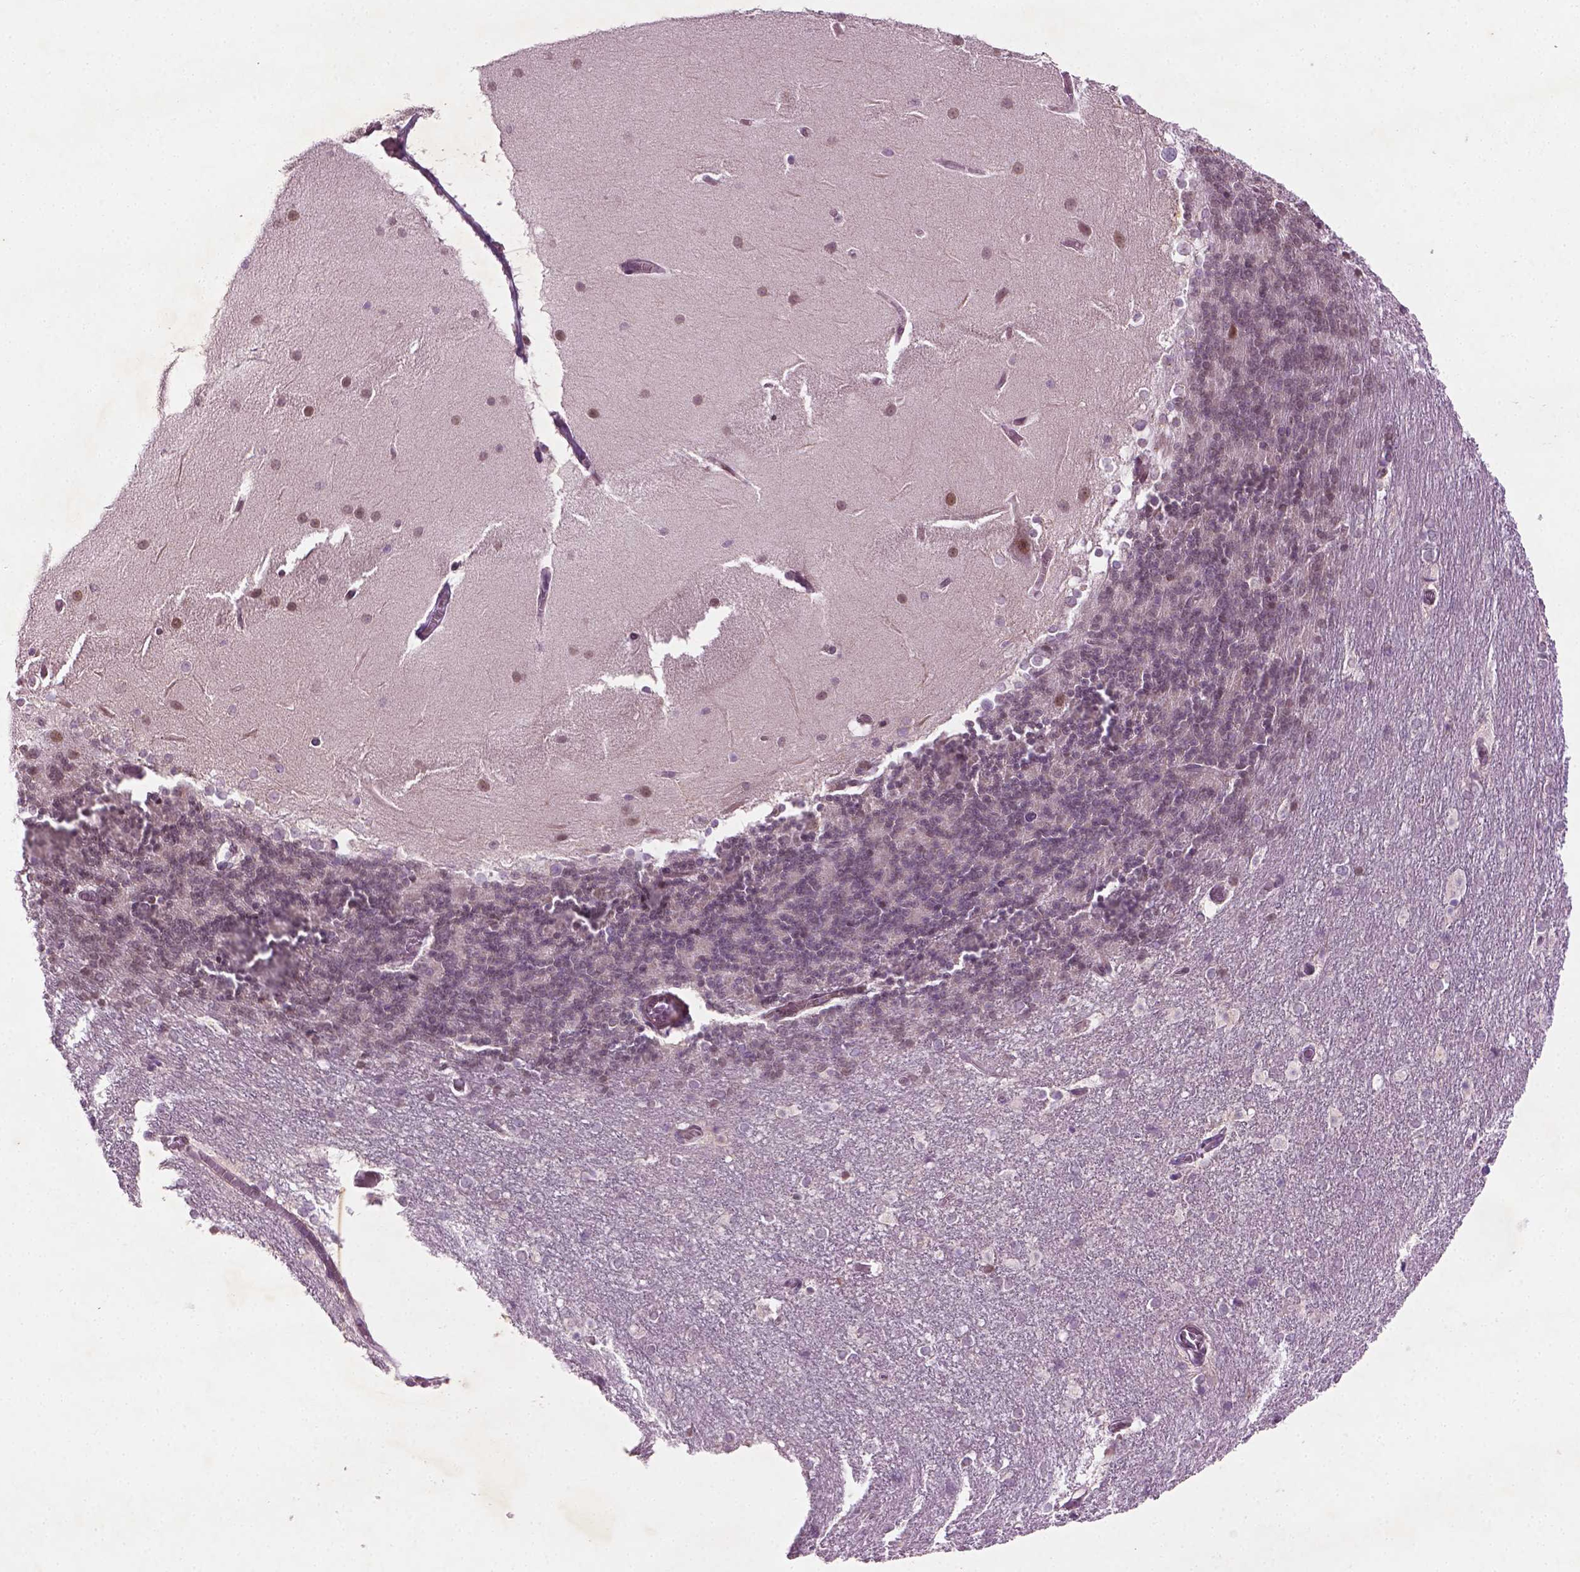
{"staining": {"intensity": "negative", "quantity": "none", "location": "none"}, "tissue": "cerebellum", "cell_type": "Cells in granular layer", "image_type": "normal", "snomed": [{"axis": "morphology", "description": "Normal tissue, NOS"}, {"axis": "topography", "description": "Cerebellum"}], "caption": "IHC micrograph of unremarkable cerebellum: human cerebellum stained with DAB exhibits no significant protein staining in cells in granular layer.", "gene": "TCHP", "patient": {"sex": "female", "age": 19}}